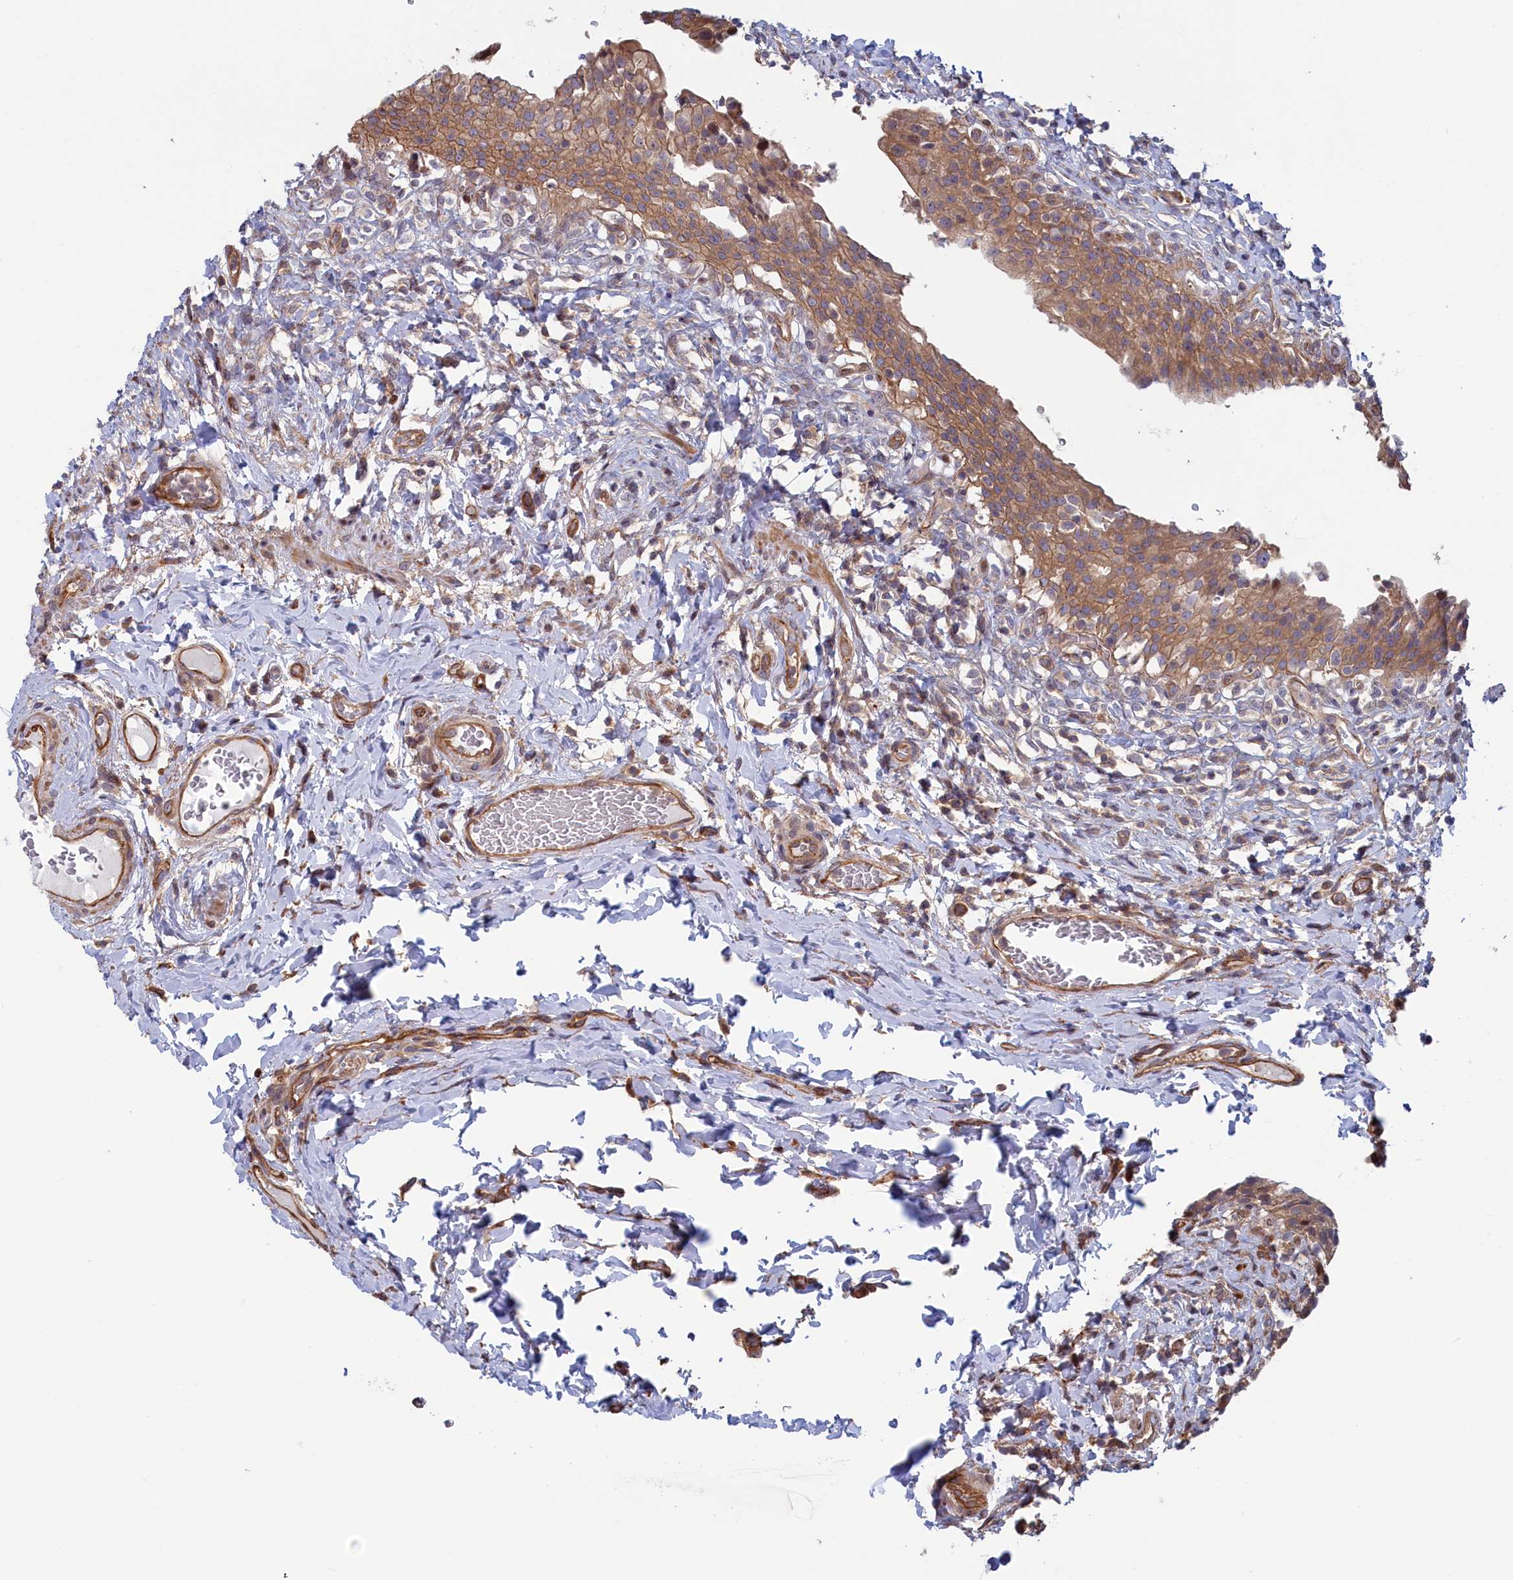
{"staining": {"intensity": "moderate", "quantity": ">75%", "location": "cytoplasmic/membranous"}, "tissue": "urinary bladder", "cell_type": "Urothelial cells", "image_type": "normal", "snomed": [{"axis": "morphology", "description": "Normal tissue, NOS"}, {"axis": "morphology", "description": "Inflammation, NOS"}, {"axis": "topography", "description": "Urinary bladder"}], "caption": "Urothelial cells show medium levels of moderate cytoplasmic/membranous staining in about >75% of cells in normal human urinary bladder.", "gene": "RILPL1", "patient": {"sex": "male", "age": 64}}